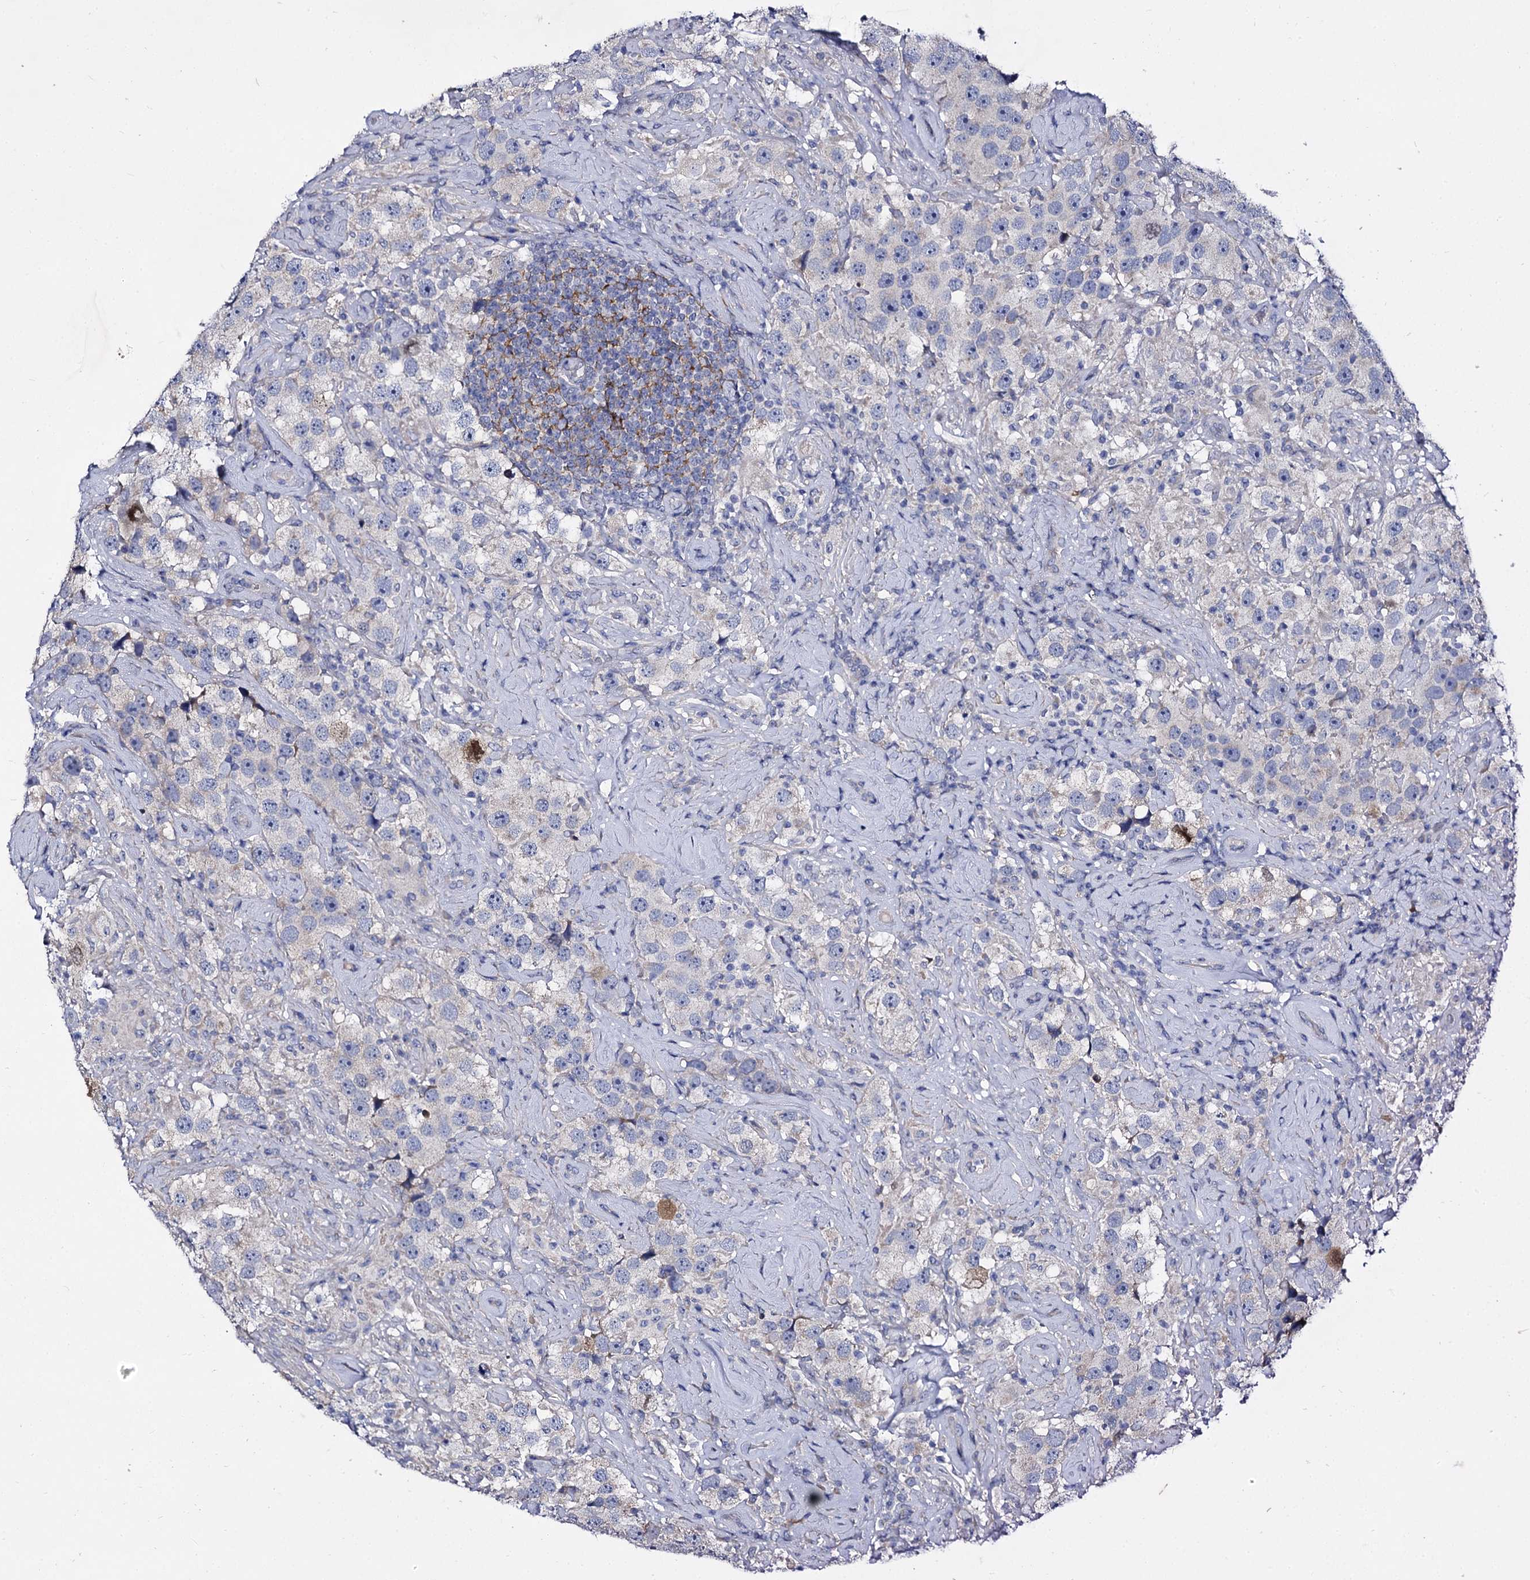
{"staining": {"intensity": "negative", "quantity": "none", "location": "none"}, "tissue": "testis cancer", "cell_type": "Tumor cells", "image_type": "cancer", "snomed": [{"axis": "morphology", "description": "Seminoma, NOS"}, {"axis": "topography", "description": "Testis"}], "caption": "DAB (3,3'-diaminobenzidine) immunohistochemical staining of human testis cancer (seminoma) displays no significant staining in tumor cells.", "gene": "PANX2", "patient": {"sex": "male", "age": 49}}